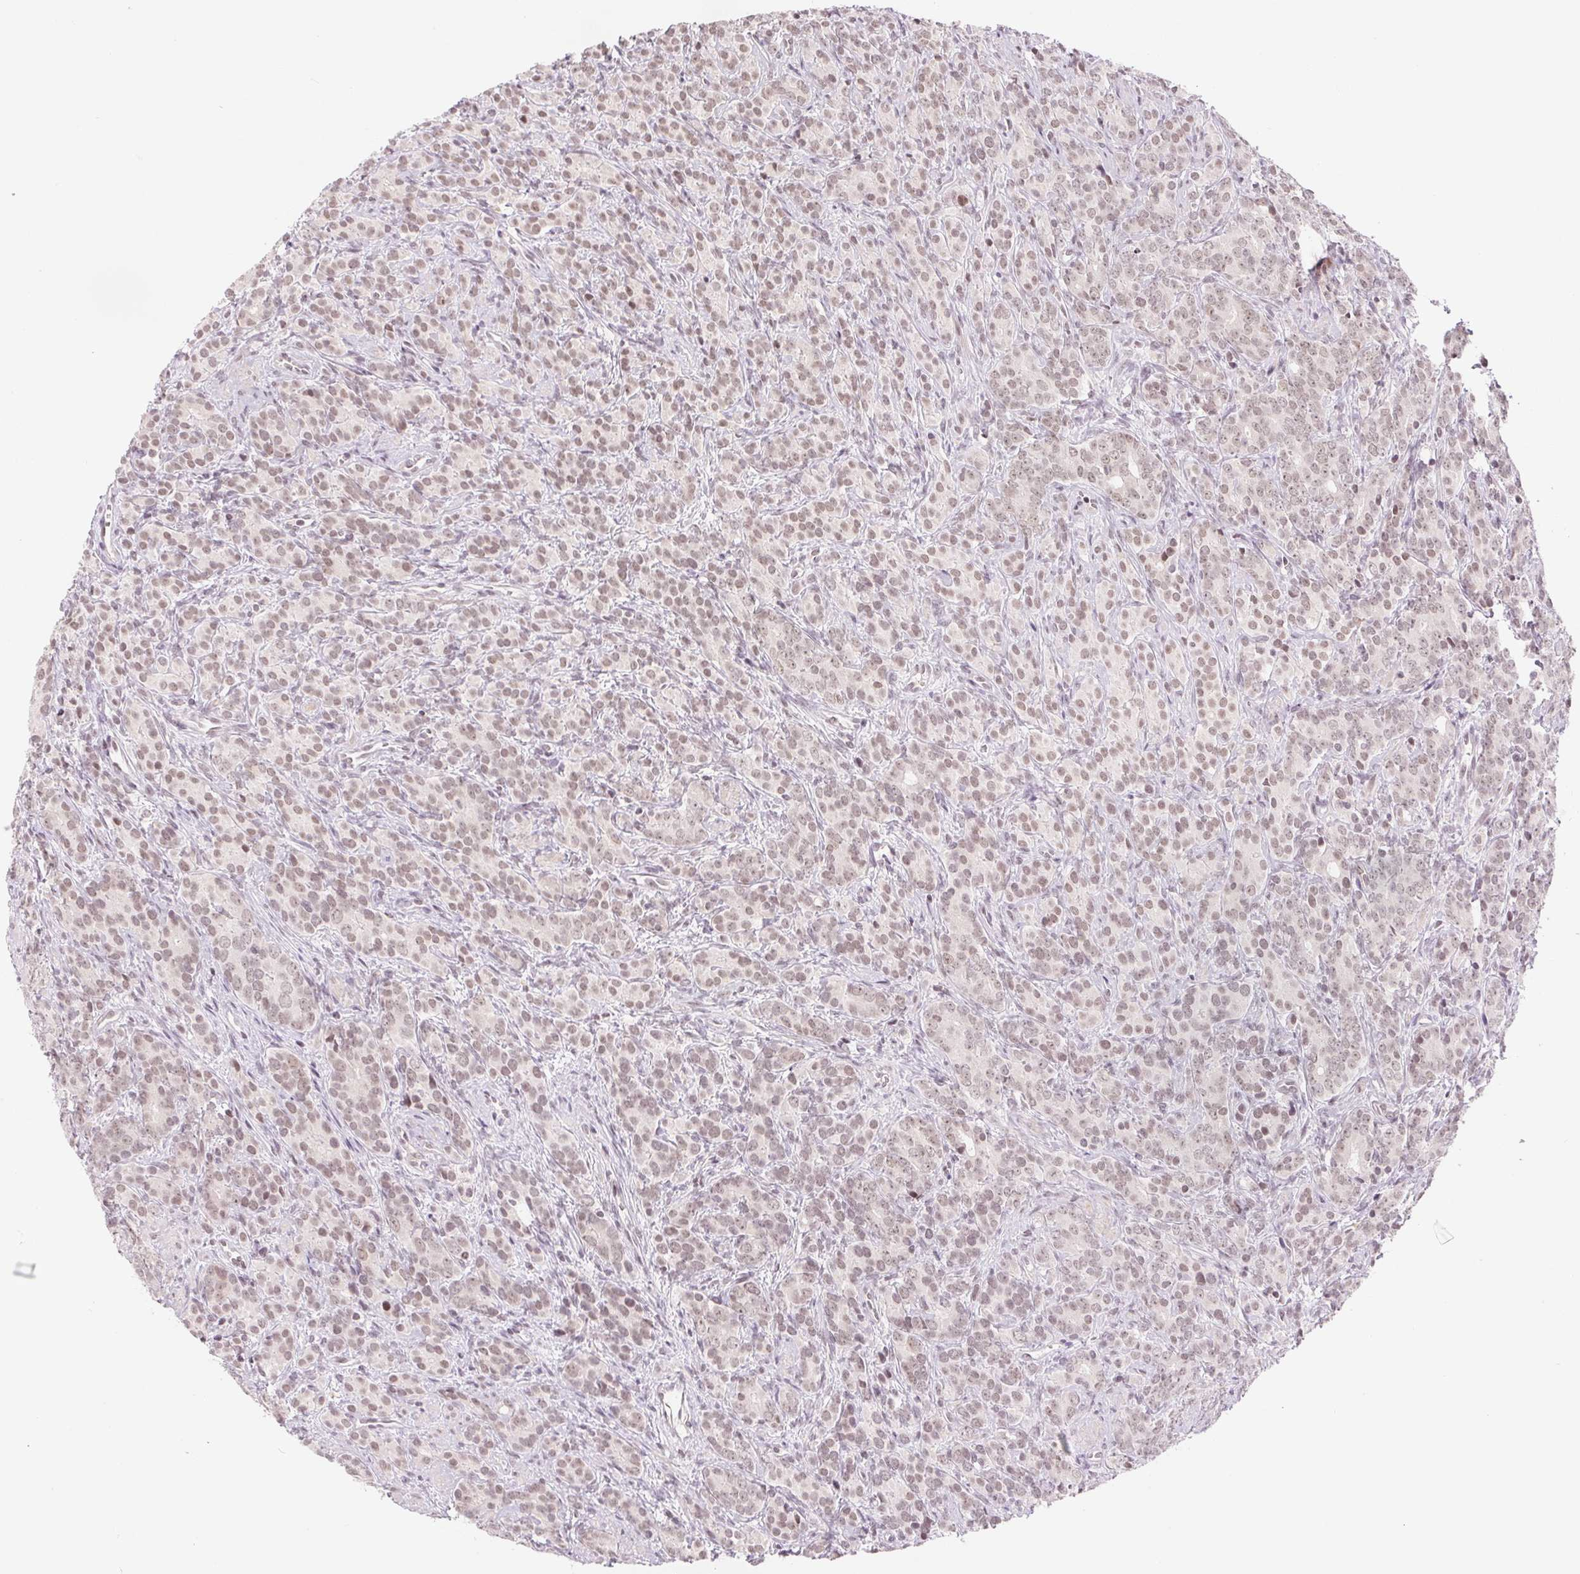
{"staining": {"intensity": "weak", "quantity": ">75%", "location": "nuclear"}, "tissue": "prostate cancer", "cell_type": "Tumor cells", "image_type": "cancer", "snomed": [{"axis": "morphology", "description": "Adenocarcinoma, High grade"}, {"axis": "topography", "description": "Prostate"}], "caption": "IHC (DAB (3,3'-diaminobenzidine)) staining of prostate cancer displays weak nuclear protein staining in about >75% of tumor cells. (Brightfield microscopy of DAB IHC at high magnification).", "gene": "DEK", "patient": {"sex": "male", "age": 84}}